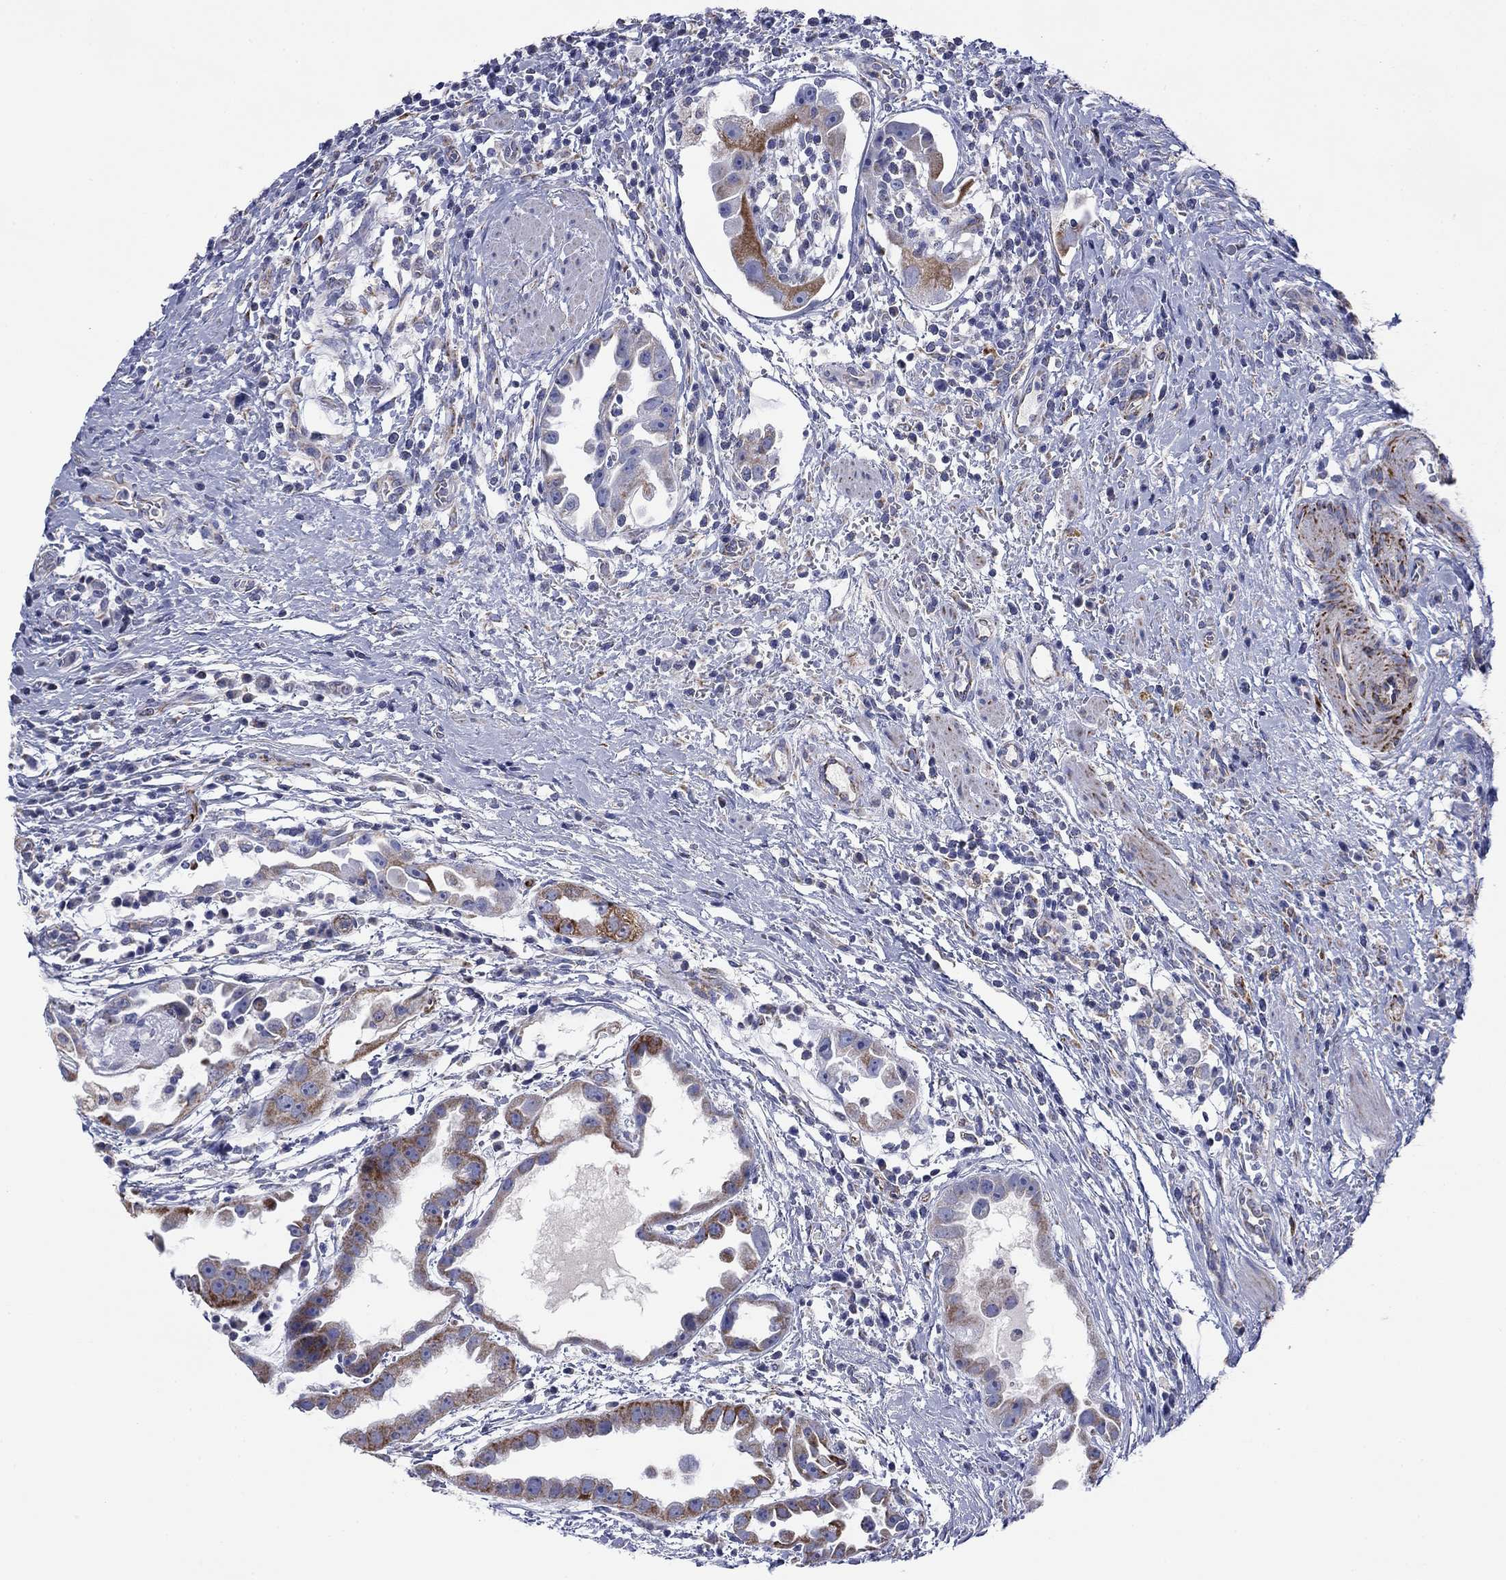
{"staining": {"intensity": "strong", "quantity": "25%-75%", "location": "cytoplasmic/membranous"}, "tissue": "urothelial cancer", "cell_type": "Tumor cells", "image_type": "cancer", "snomed": [{"axis": "morphology", "description": "Urothelial carcinoma, High grade"}, {"axis": "topography", "description": "Urinary bladder"}], "caption": "A photomicrograph showing strong cytoplasmic/membranous staining in about 25%-75% of tumor cells in urothelial cancer, as visualized by brown immunohistochemical staining.", "gene": "MGST3", "patient": {"sex": "female", "age": 41}}